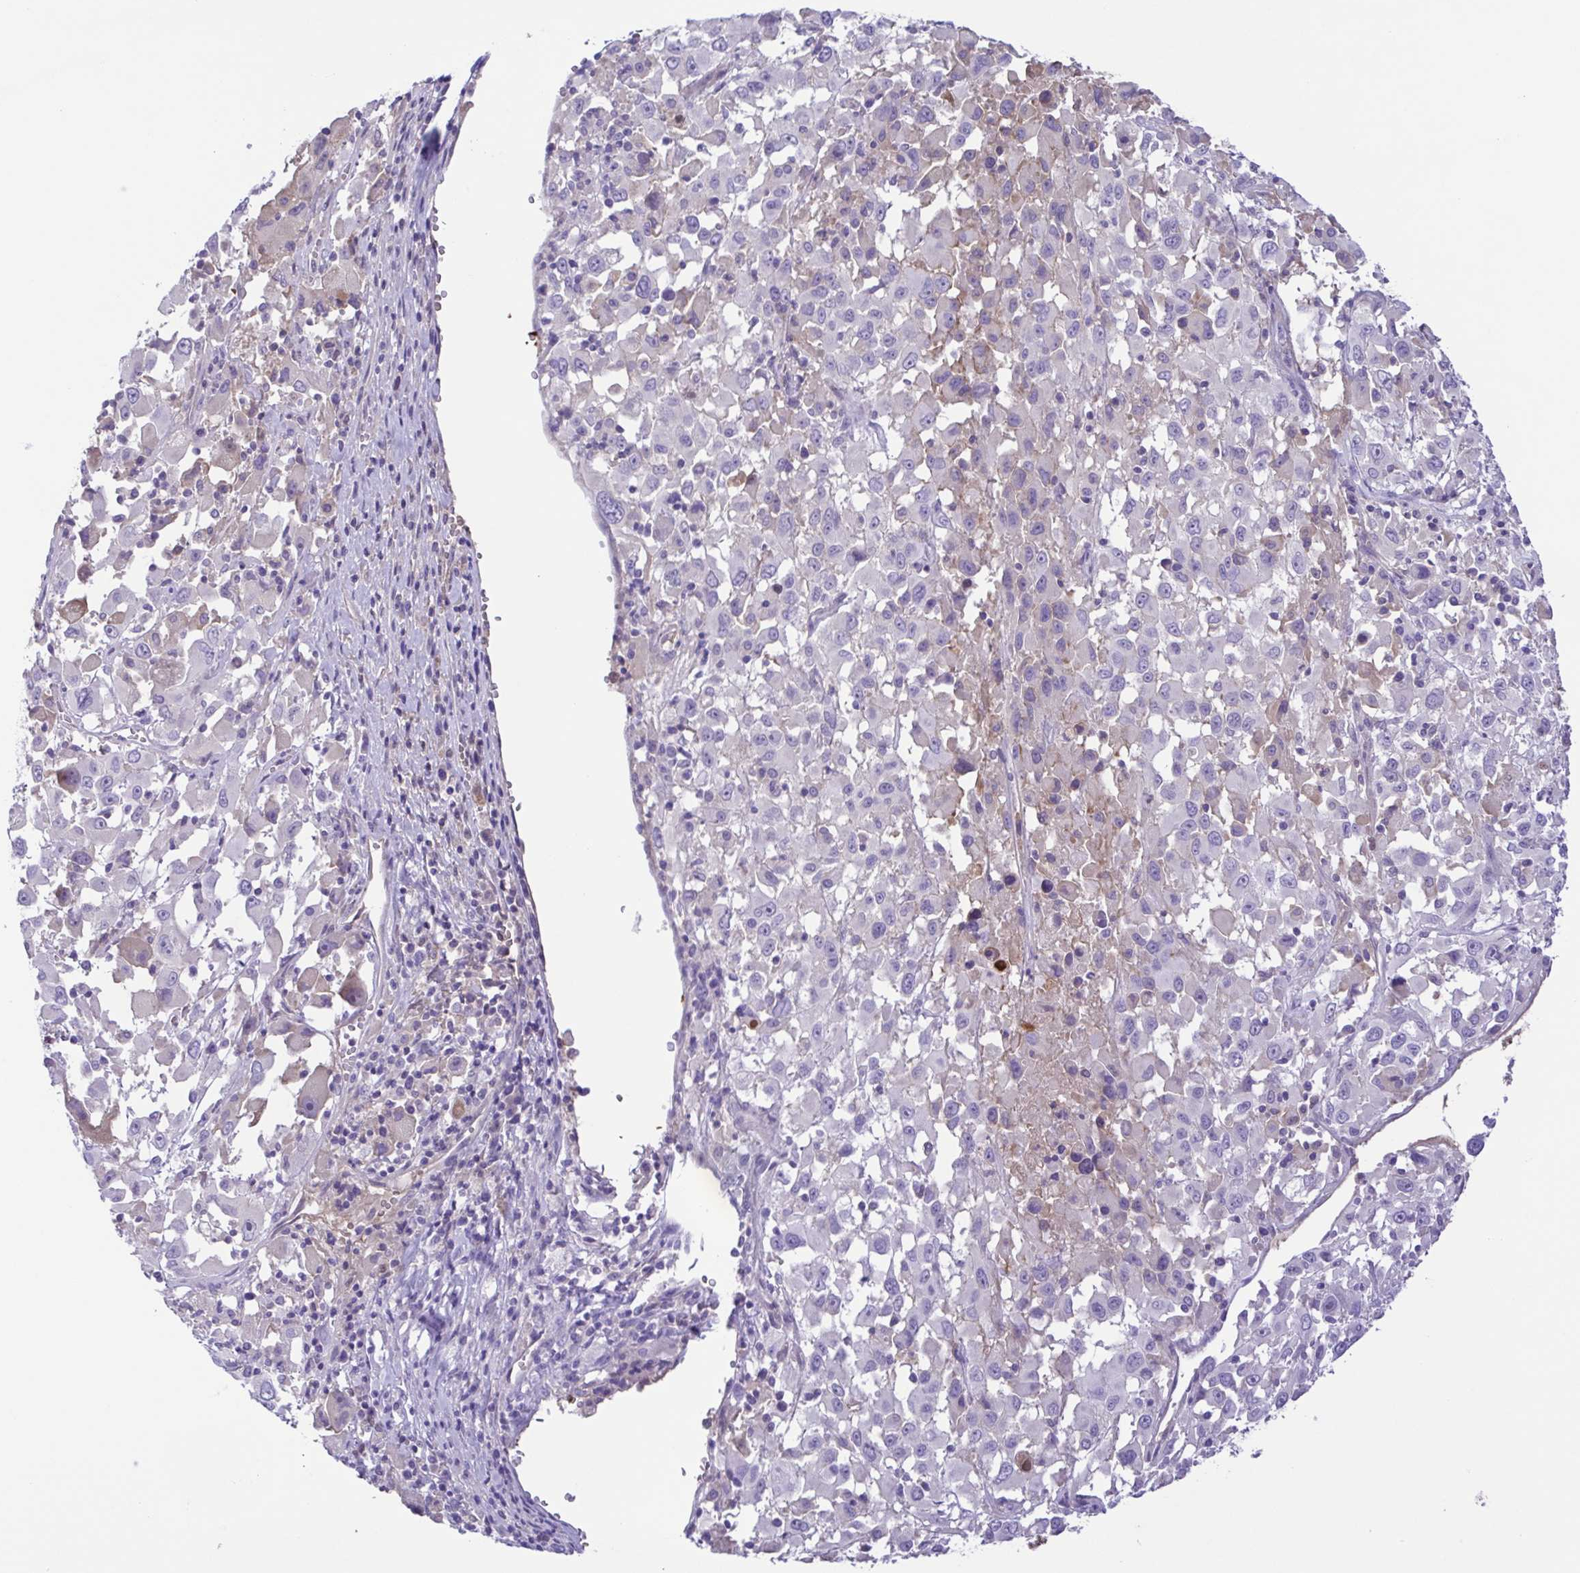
{"staining": {"intensity": "negative", "quantity": "none", "location": "none"}, "tissue": "melanoma", "cell_type": "Tumor cells", "image_type": "cancer", "snomed": [{"axis": "morphology", "description": "Malignant melanoma, Metastatic site"}, {"axis": "topography", "description": "Soft tissue"}], "caption": "Malignant melanoma (metastatic site) was stained to show a protein in brown. There is no significant staining in tumor cells.", "gene": "IGFL1", "patient": {"sex": "male", "age": 50}}